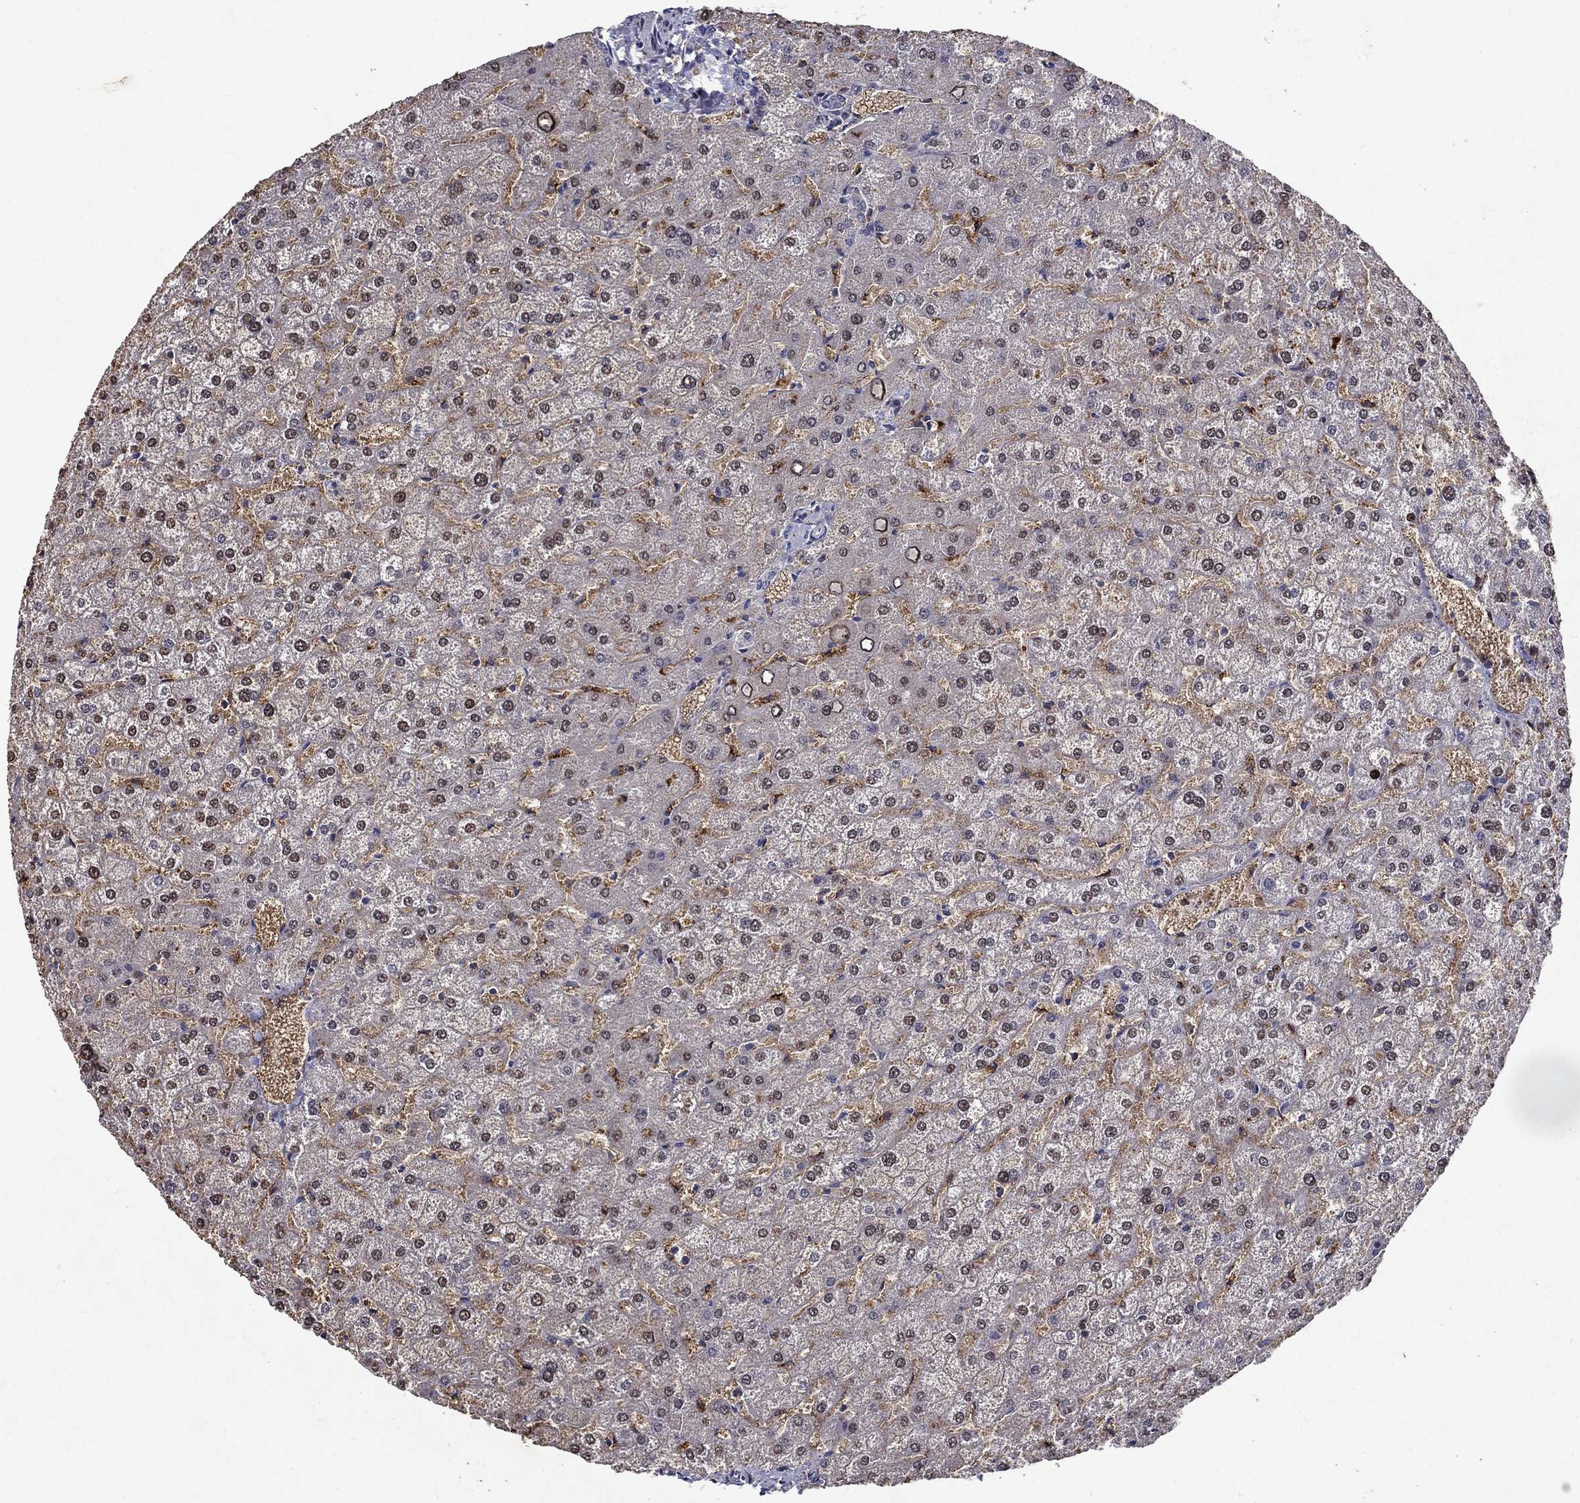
{"staining": {"intensity": "negative", "quantity": "none", "location": "none"}, "tissue": "liver", "cell_type": "Cholangiocytes", "image_type": "normal", "snomed": [{"axis": "morphology", "description": "Normal tissue, NOS"}, {"axis": "topography", "description": "Liver"}], "caption": "The immunohistochemistry histopathology image has no significant expression in cholangiocytes of liver.", "gene": "STAB2", "patient": {"sex": "female", "age": 32}}